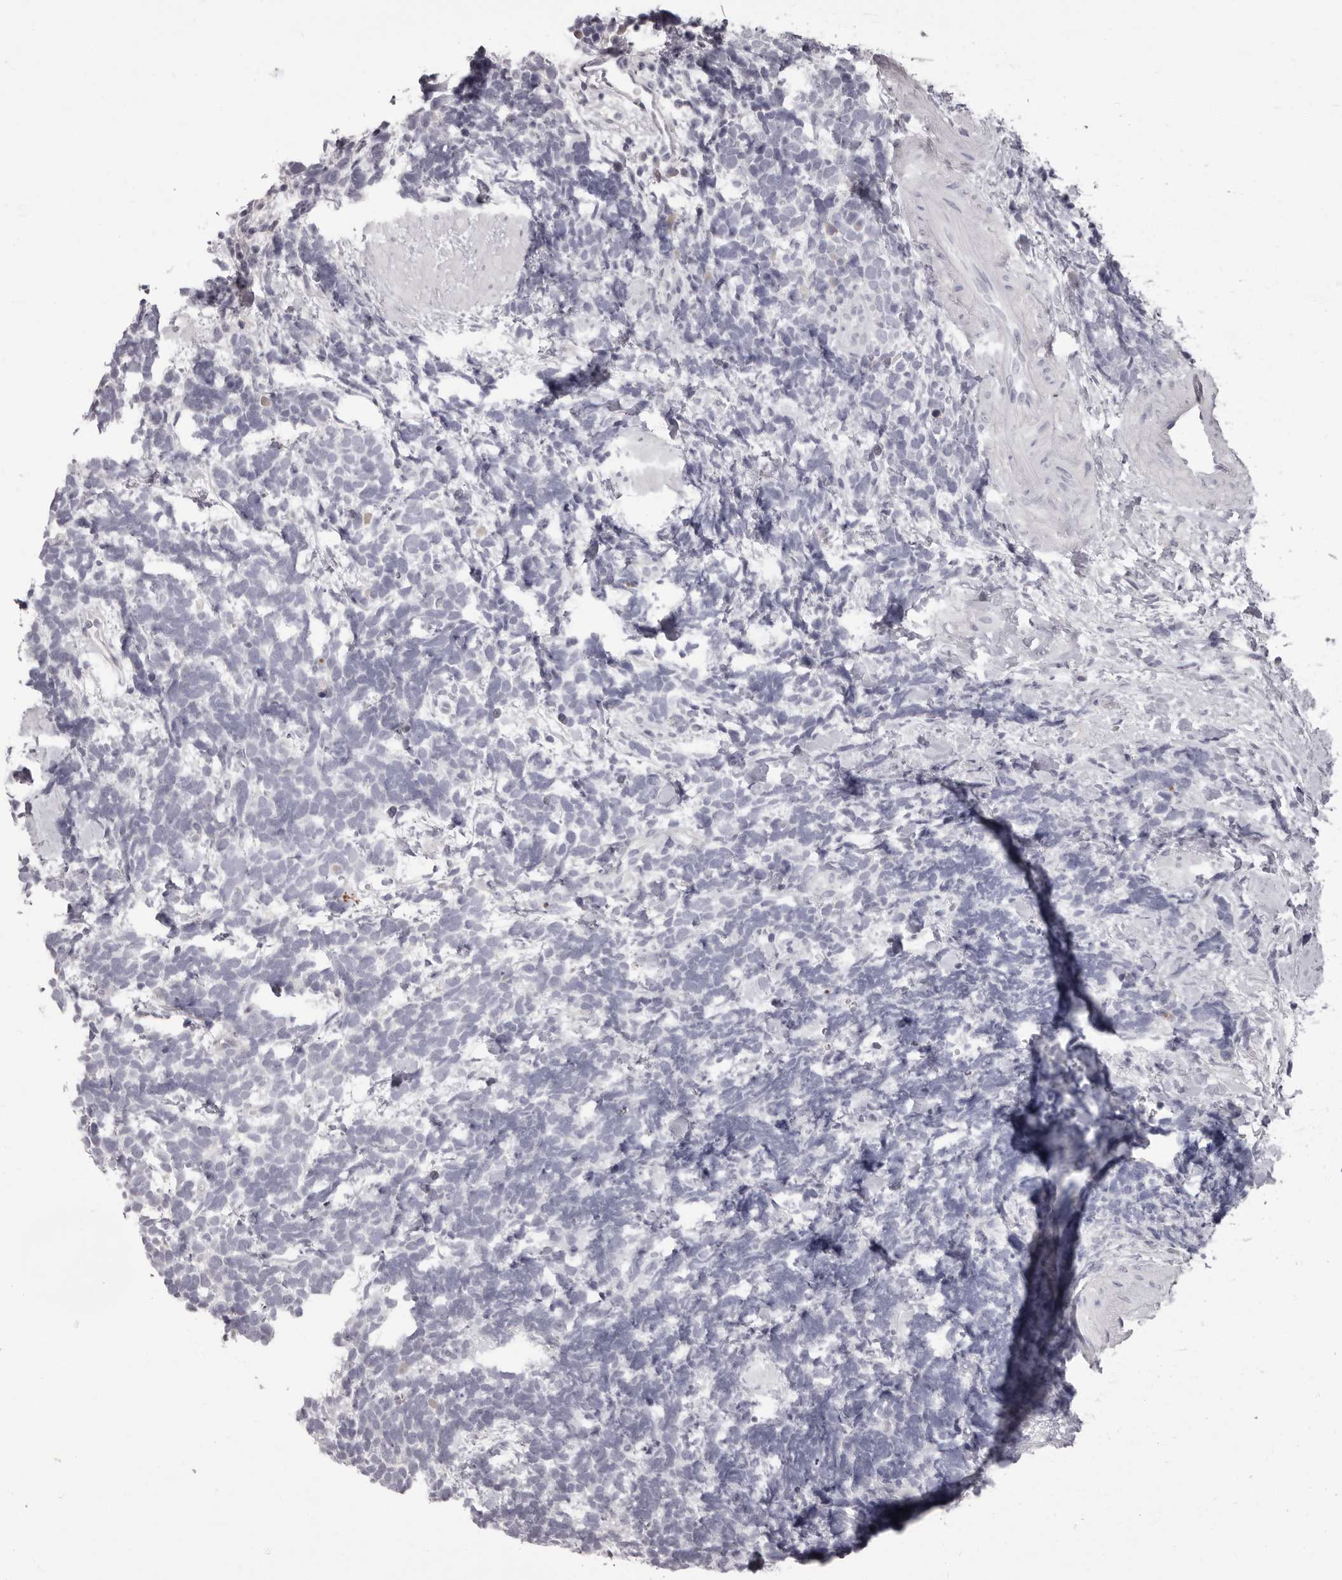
{"staining": {"intensity": "negative", "quantity": "none", "location": "none"}, "tissue": "urothelial cancer", "cell_type": "Tumor cells", "image_type": "cancer", "snomed": [{"axis": "morphology", "description": "Urothelial carcinoma, High grade"}, {"axis": "topography", "description": "Urinary bladder"}], "caption": "IHC histopathology image of high-grade urothelial carcinoma stained for a protein (brown), which displays no staining in tumor cells. The staining is performed using DAB brown chromogen with nuclei counter-stained in using hematoxylin.", "gene": "APEH", "patient": {"sex": "female", "age": 82}}